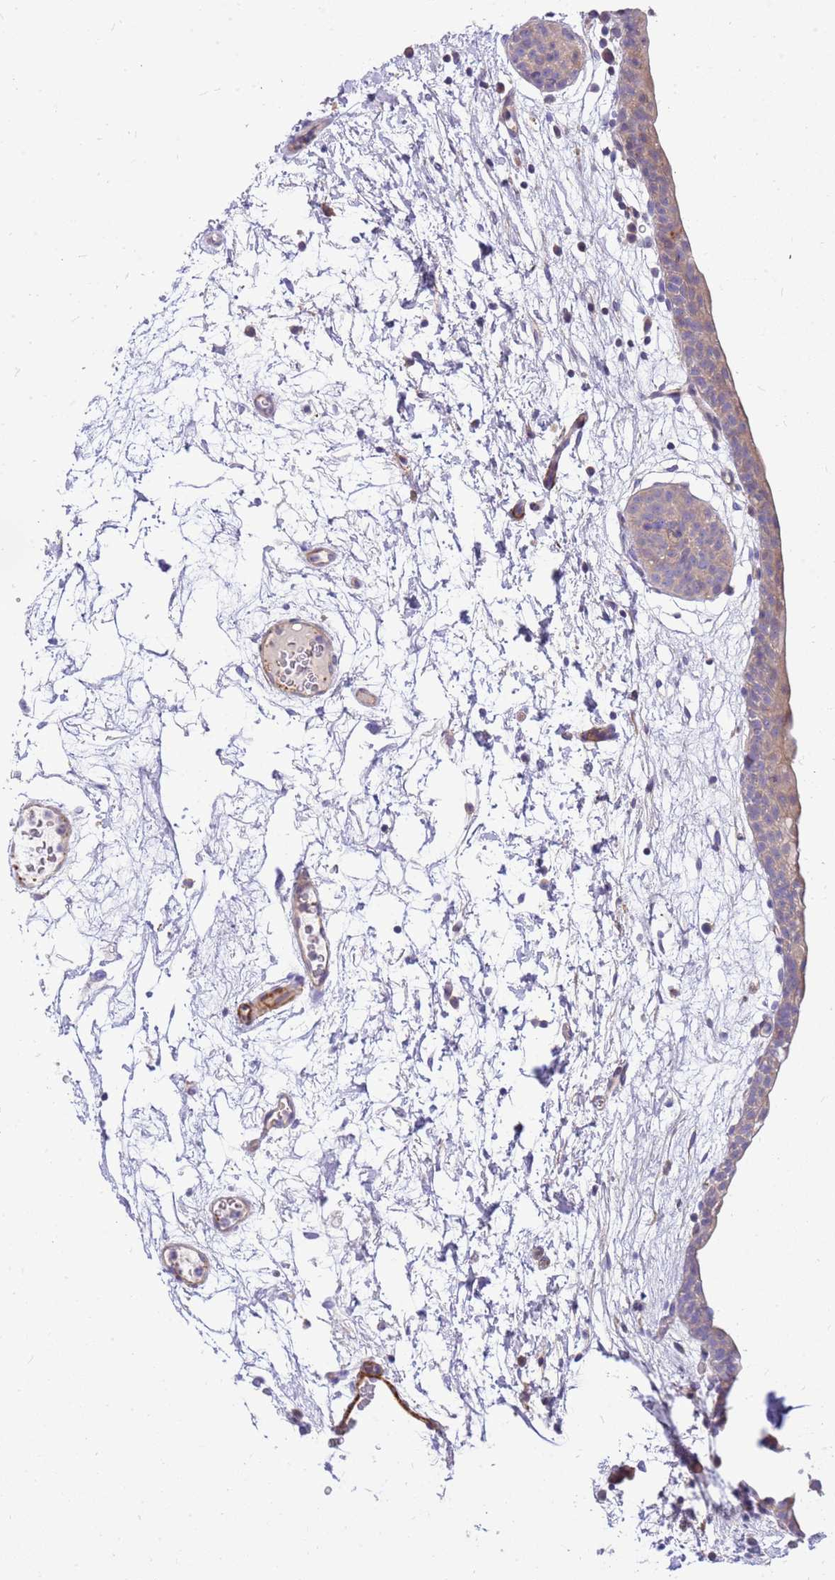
{"staining": {"intensity": "weak", "quantity": "25%-75%", "location": "cytoplasmic/membranous"}, "tissue": "urinary bladder", "cell_type": "Urothelial cells", "image_type": "normal", "snomed": [{"axis": "morphology", "description": "Normal tissue, NOS"}, {"axis": "topography", "description": "Urinary bladder"}], "caption": "Brown immunohistochemical staining in benign human urinary bladder exhibits weak cytoplasmic/membranous staining in about 25%-75% of urothelial cells.", "gene": "MVD", "patient": {"sex": "male", "age": 83}}